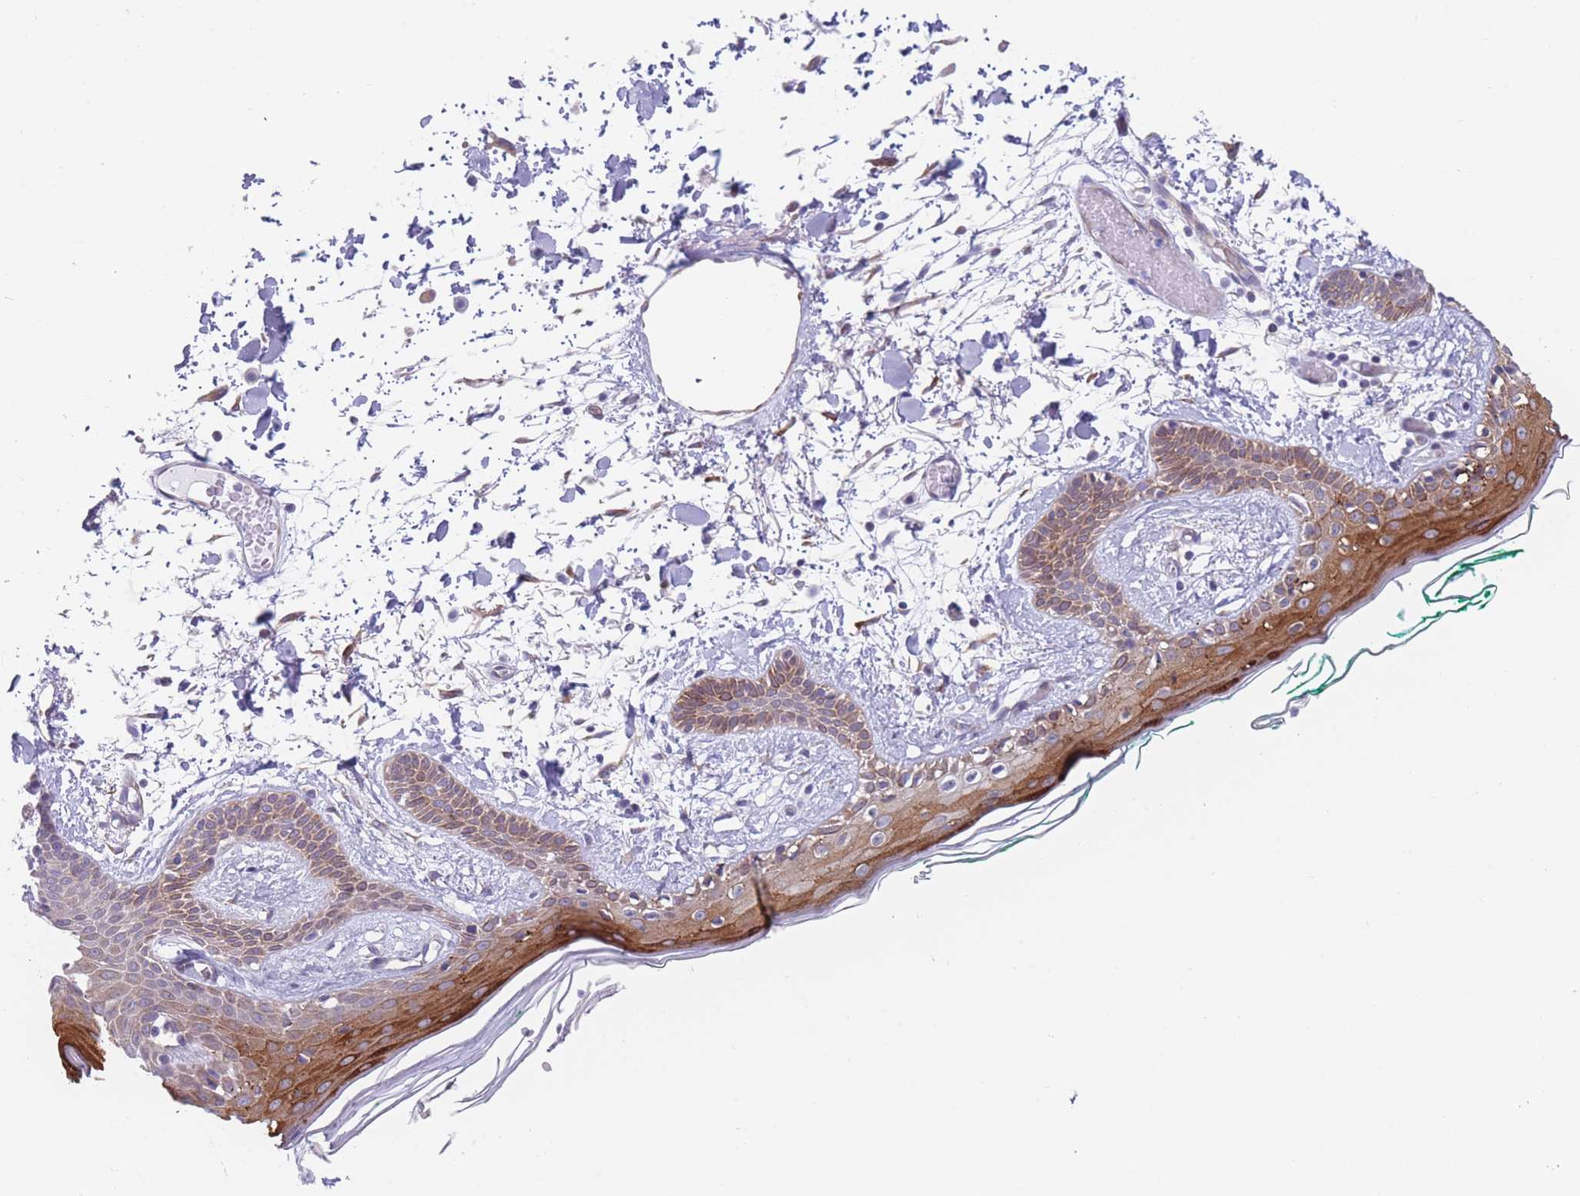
{"staining": {"intensity": "moderate", "quantity": ">75%", "location": "cytoplasmic/membranous"}, "tissue": "skin", "cell_type": "Fibroblasts", "image_type": "normal", "snomed": [{"axis": "morphology", "description": "Normal tissue, NOS"}, {"axis": "topography", "description": "Skin"}], "caption": "DAB (3,3'-diaminobenzidine) immunohistochemical staining of normal skin reveals moderate cytoplasmic/membranous protein staining in approximately >75% of fibroblasts.", "gene": "AK9", "patient": {"sex": "male", "age": 79}}